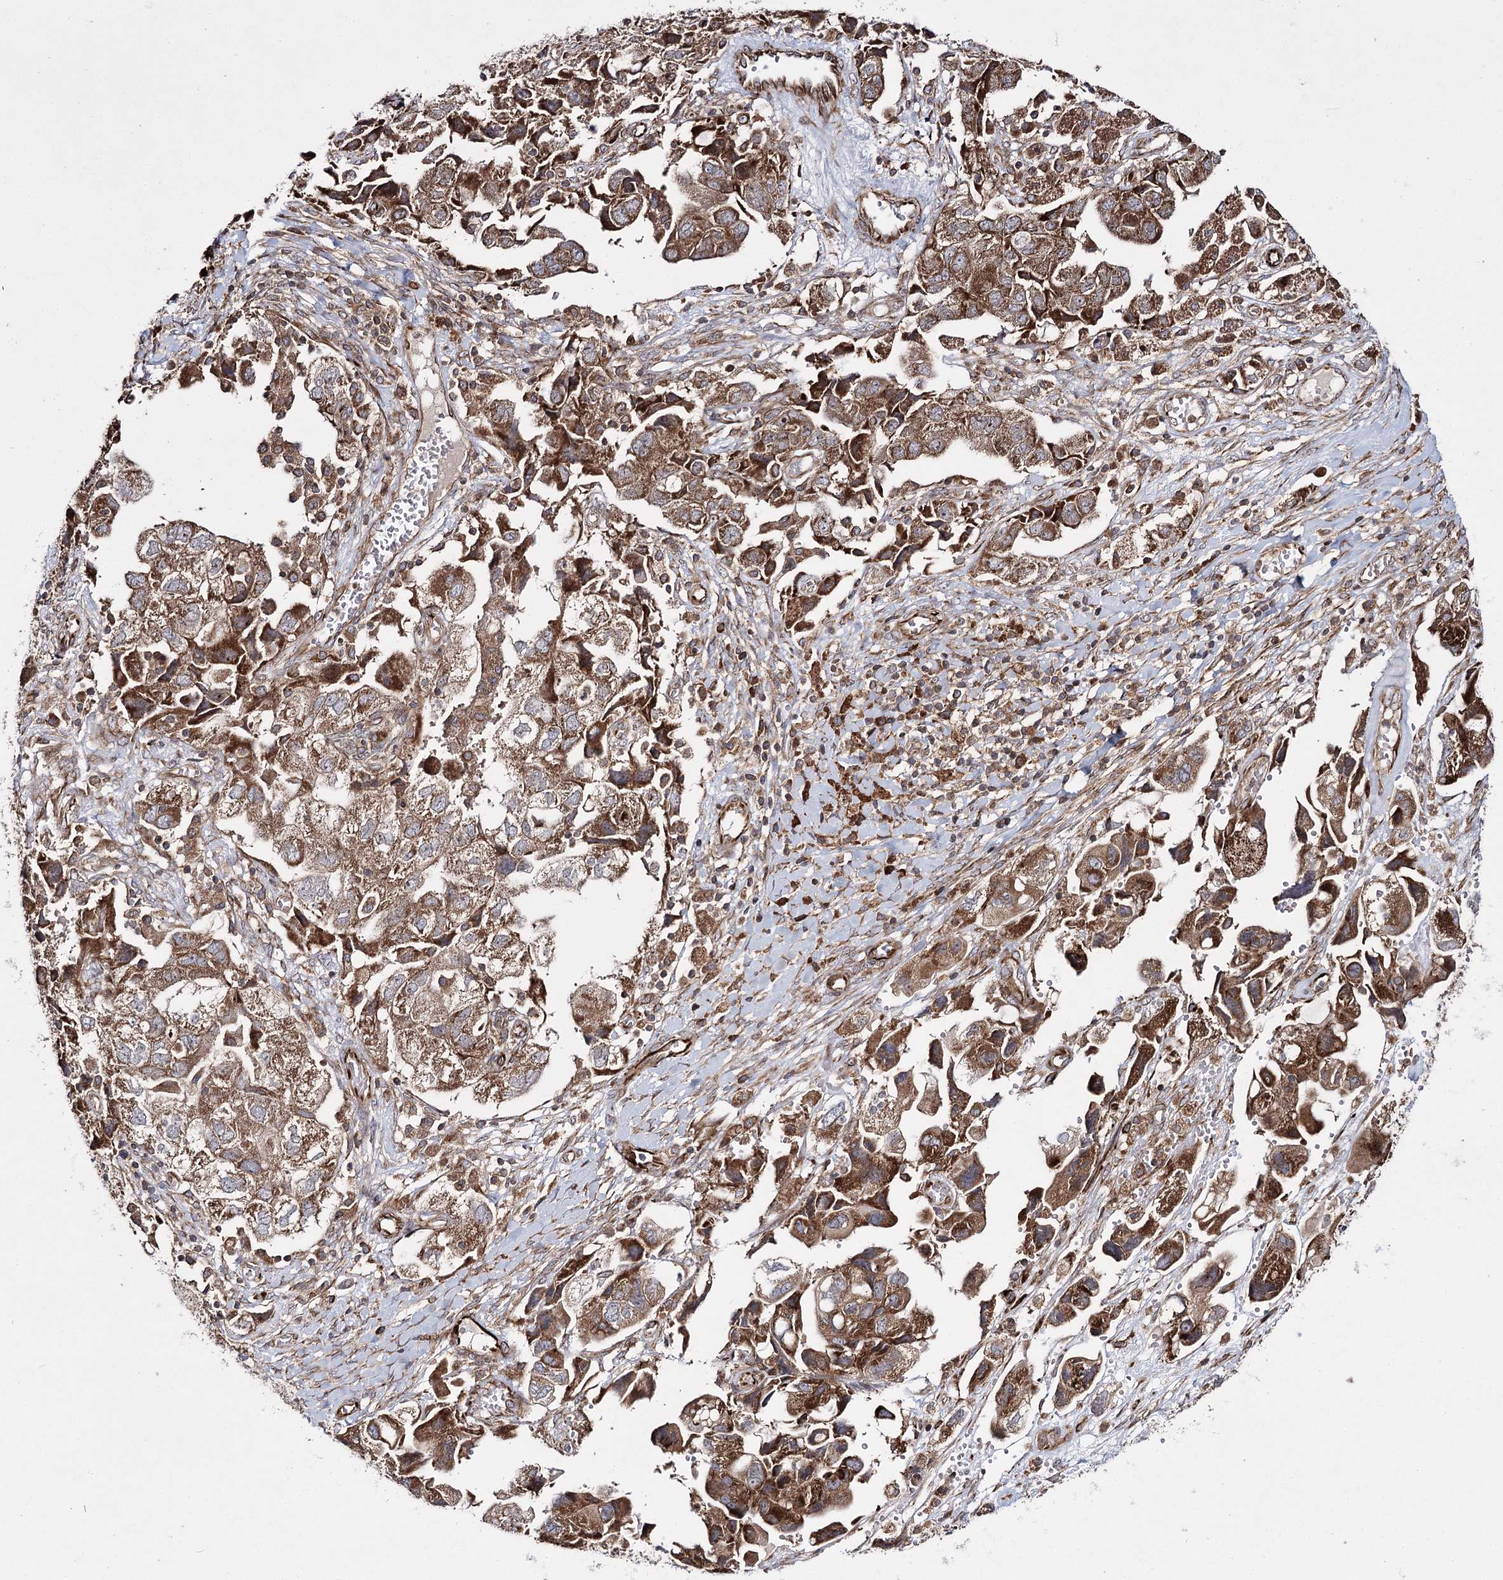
{"staining": {"intensity": "moderate", "quantity": ">75%", "location": "cytoplasmic/membranous"}, "tissue": "ovarian cancer", "cell_type": "Tumor cells", "image_type": "cancer", "snomed": [{"axis": "morphology", "description": "Carcinoma, NOS"}, {"axis": "morphology", "description": "Cystadenocarcinoma, serous, NOS"}, {"axis": "topography", "description": "Ovary"}], "caption": "Approximately >75% of tumor cells in ovarian cancer show moderate cytoplasmic/membranous protein staining as visualized by brown immunohistochemical staining.", "gene": "HECTD2", "patient": {"sex": "female", "age": 69}}